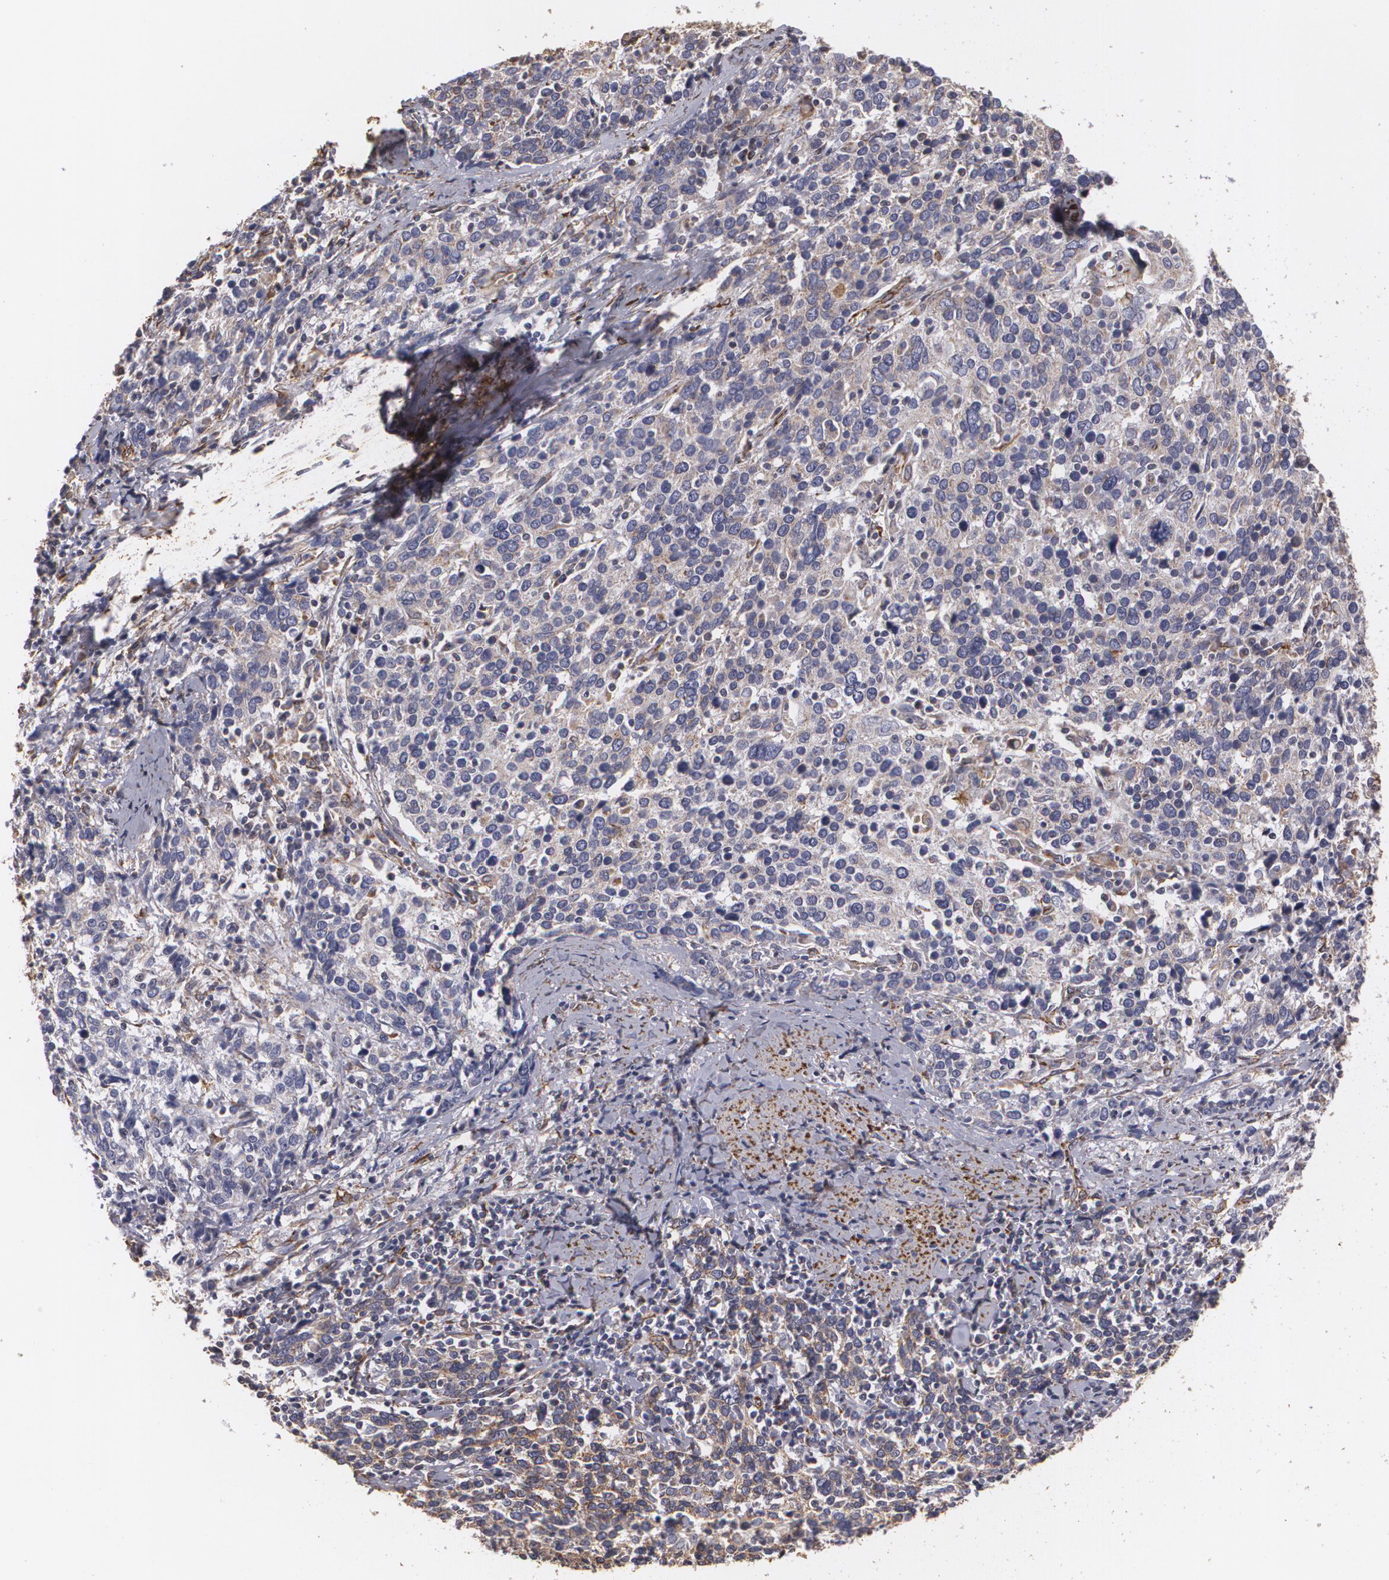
{"staining": {"intensity": "moderate", "quantity": "25%-75%", "location": "nuclear"}, "tissue": "cervical cancer", "cell_type": "Tumor cells", "image_type": "cancer", "snomed": [{"axis": "morphology", "description": "Squamous cell carcinoma, NOS"}, {"axis": "topography", "description": "Cervix"}], "caption": "Cervical squamous cell carcinoma tissue shows moderate nuclear staining in approximately 25%-75% of tumor cells (Brightfield microscopy of DAB IHC at high magnification).", "gene": "CYB5R3", "patient": {"sex": "female", "age": 41}}